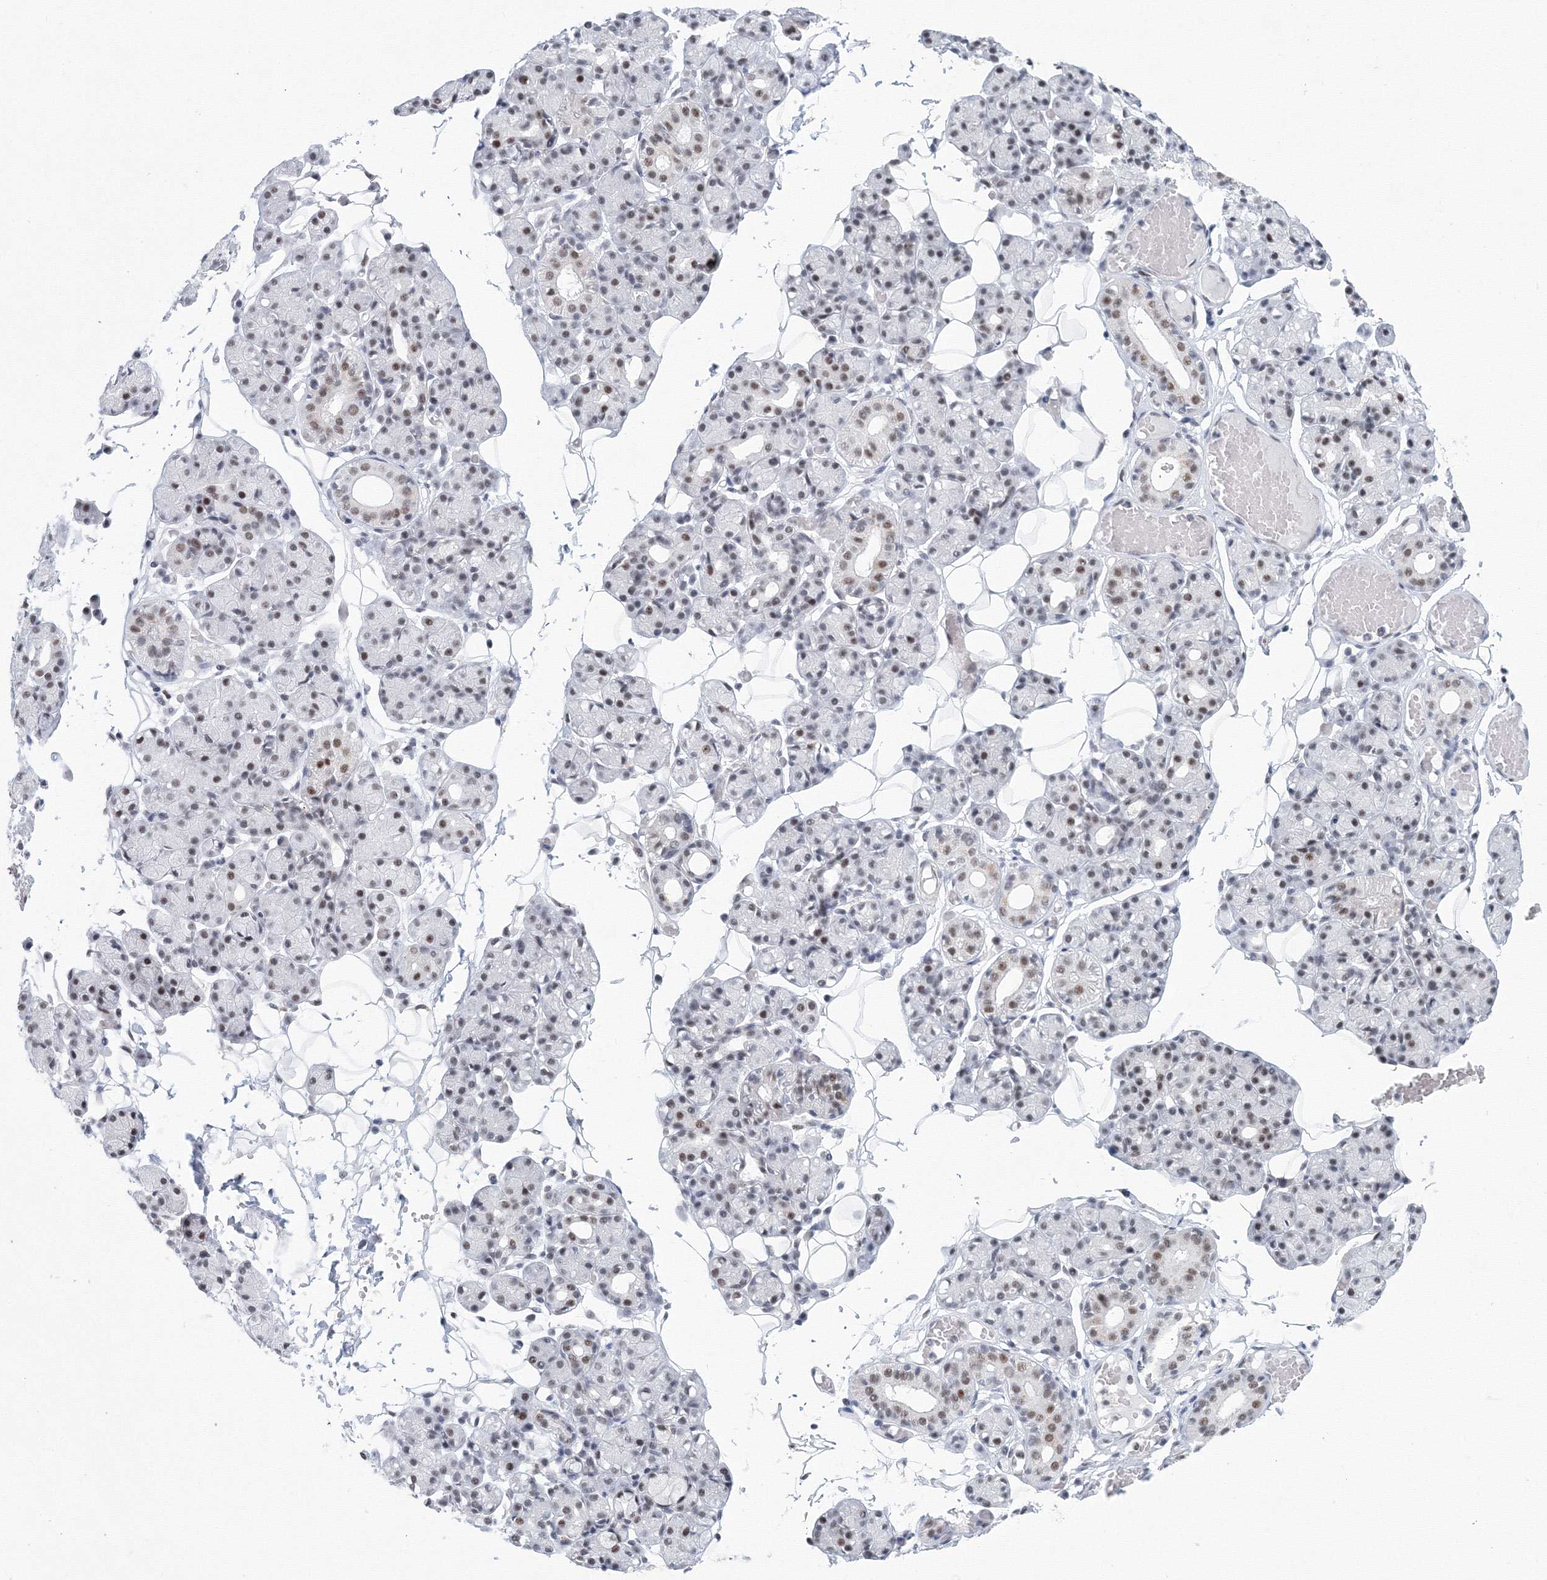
{"staining": {"intensity": "moderate", "quantity": "<25%", "location": "nuclear"}, "tissue": "salivary gland", "cell_type": "Glandular cells", "image_type": "normal", "snomed": [{"axis": "morphology", "description": "Normal tissue, NOS"}, {"axis": "topography", "description": "Salivary gland"}], "caption": "Salivary gland stained for a protein shows moderate nuclear positivity in glandular cells.", "gene": "SF3B6", "patient": {"sex": "male", "age": 63}}